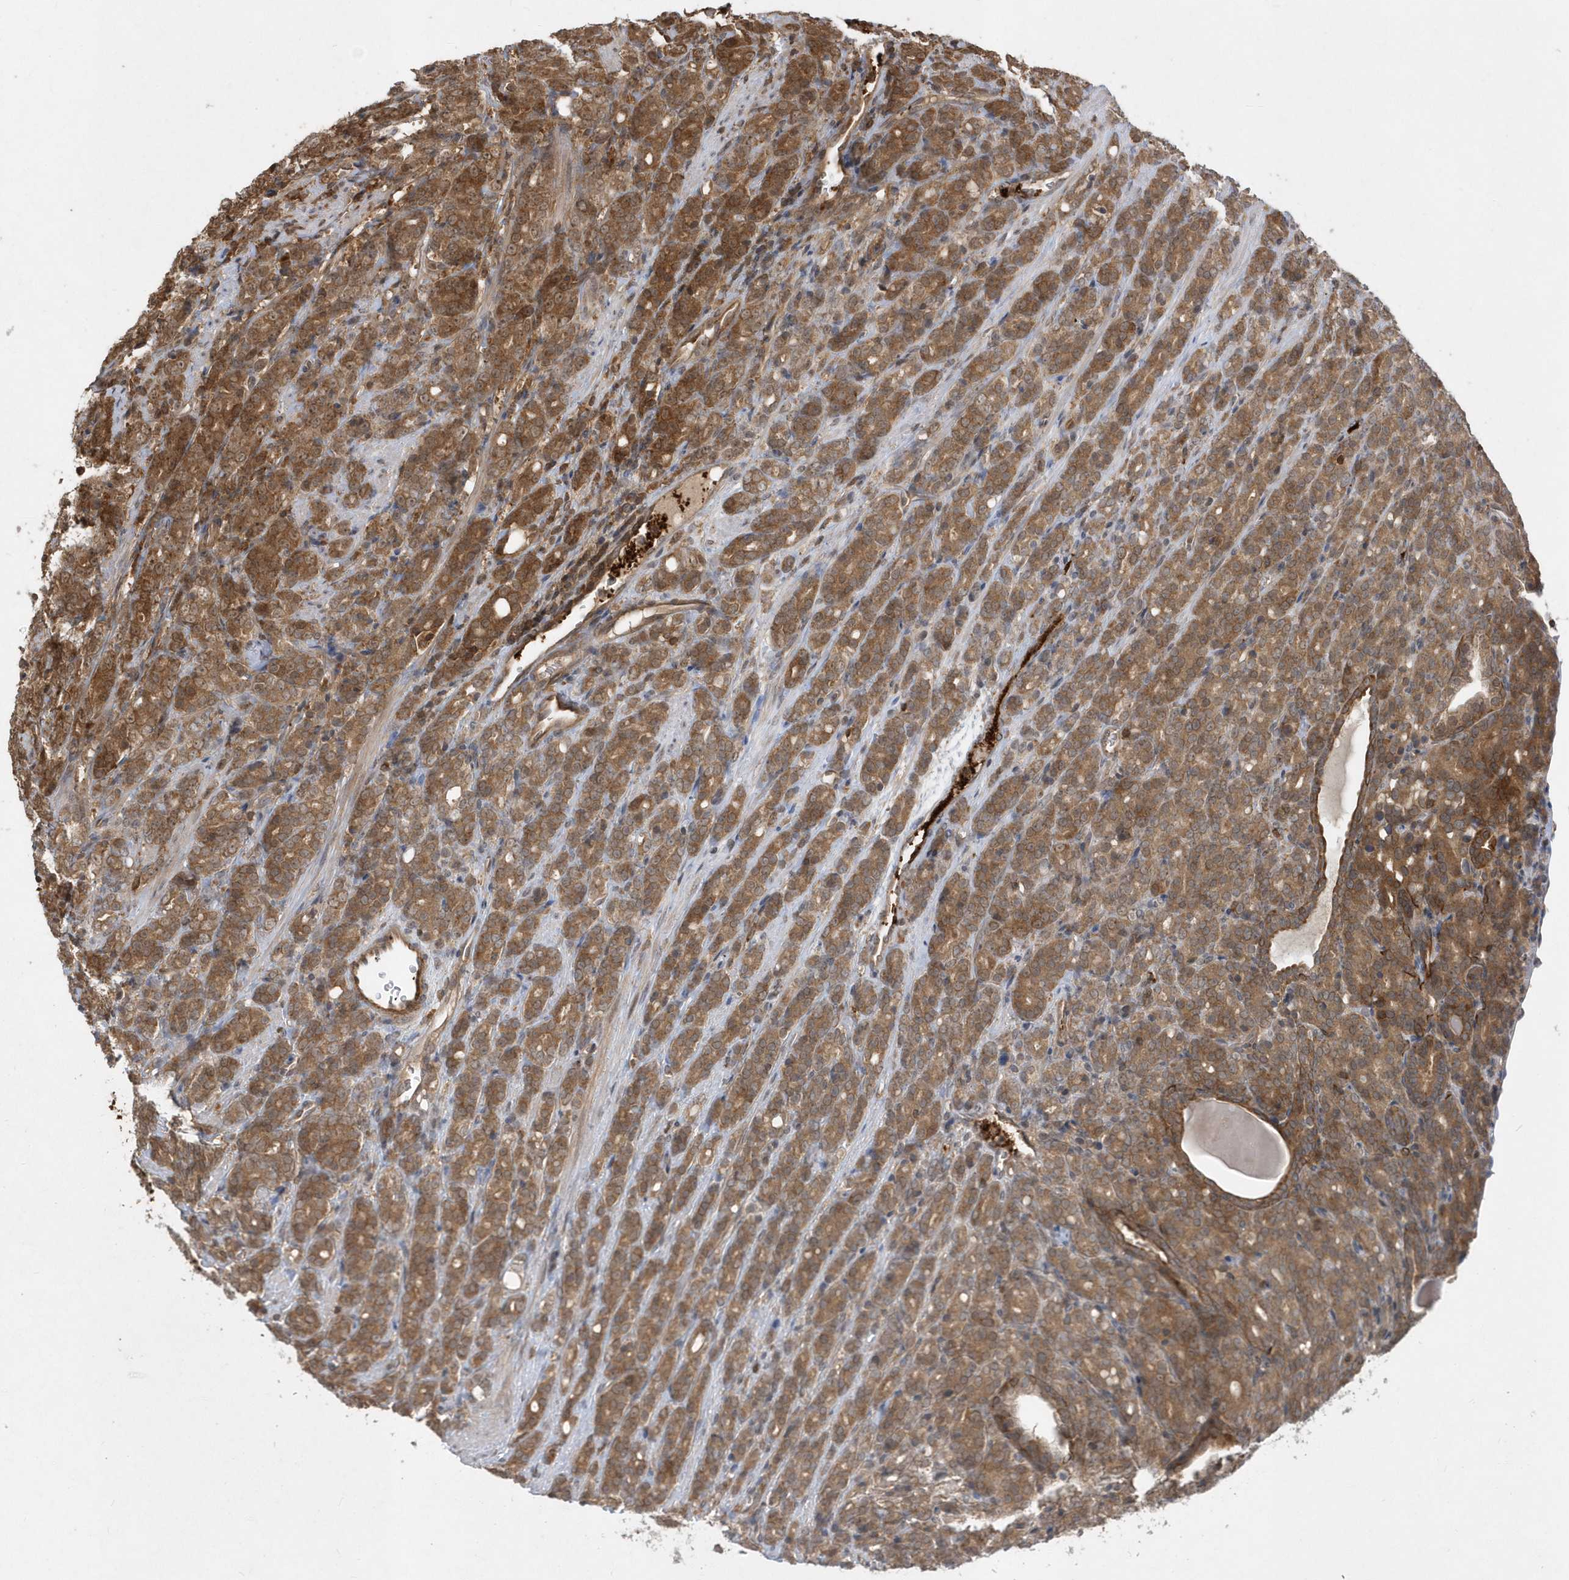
{"staining": {"intensity": "moderate", "quantity": ">75%", "location": "cytoplasmic/membranous"}, "tissue": "prostate cancer", "cell_type": "Tumor cells", "image_type": "cancer", "snomed": [{"axis": "morphology", "description": "Adenocarcinoma, High grade"}, {"axis": "topography", "description": "Prostate"}], "caption": "Human prostate adenocarcinoma (high-grade) stained with a brown dye displays moderate cytoplasmic/membranous positive positivity in approximately >75% of tumor cells.", "gene": "ACYP1", "patient": {"sex": "male", "age": 62}}